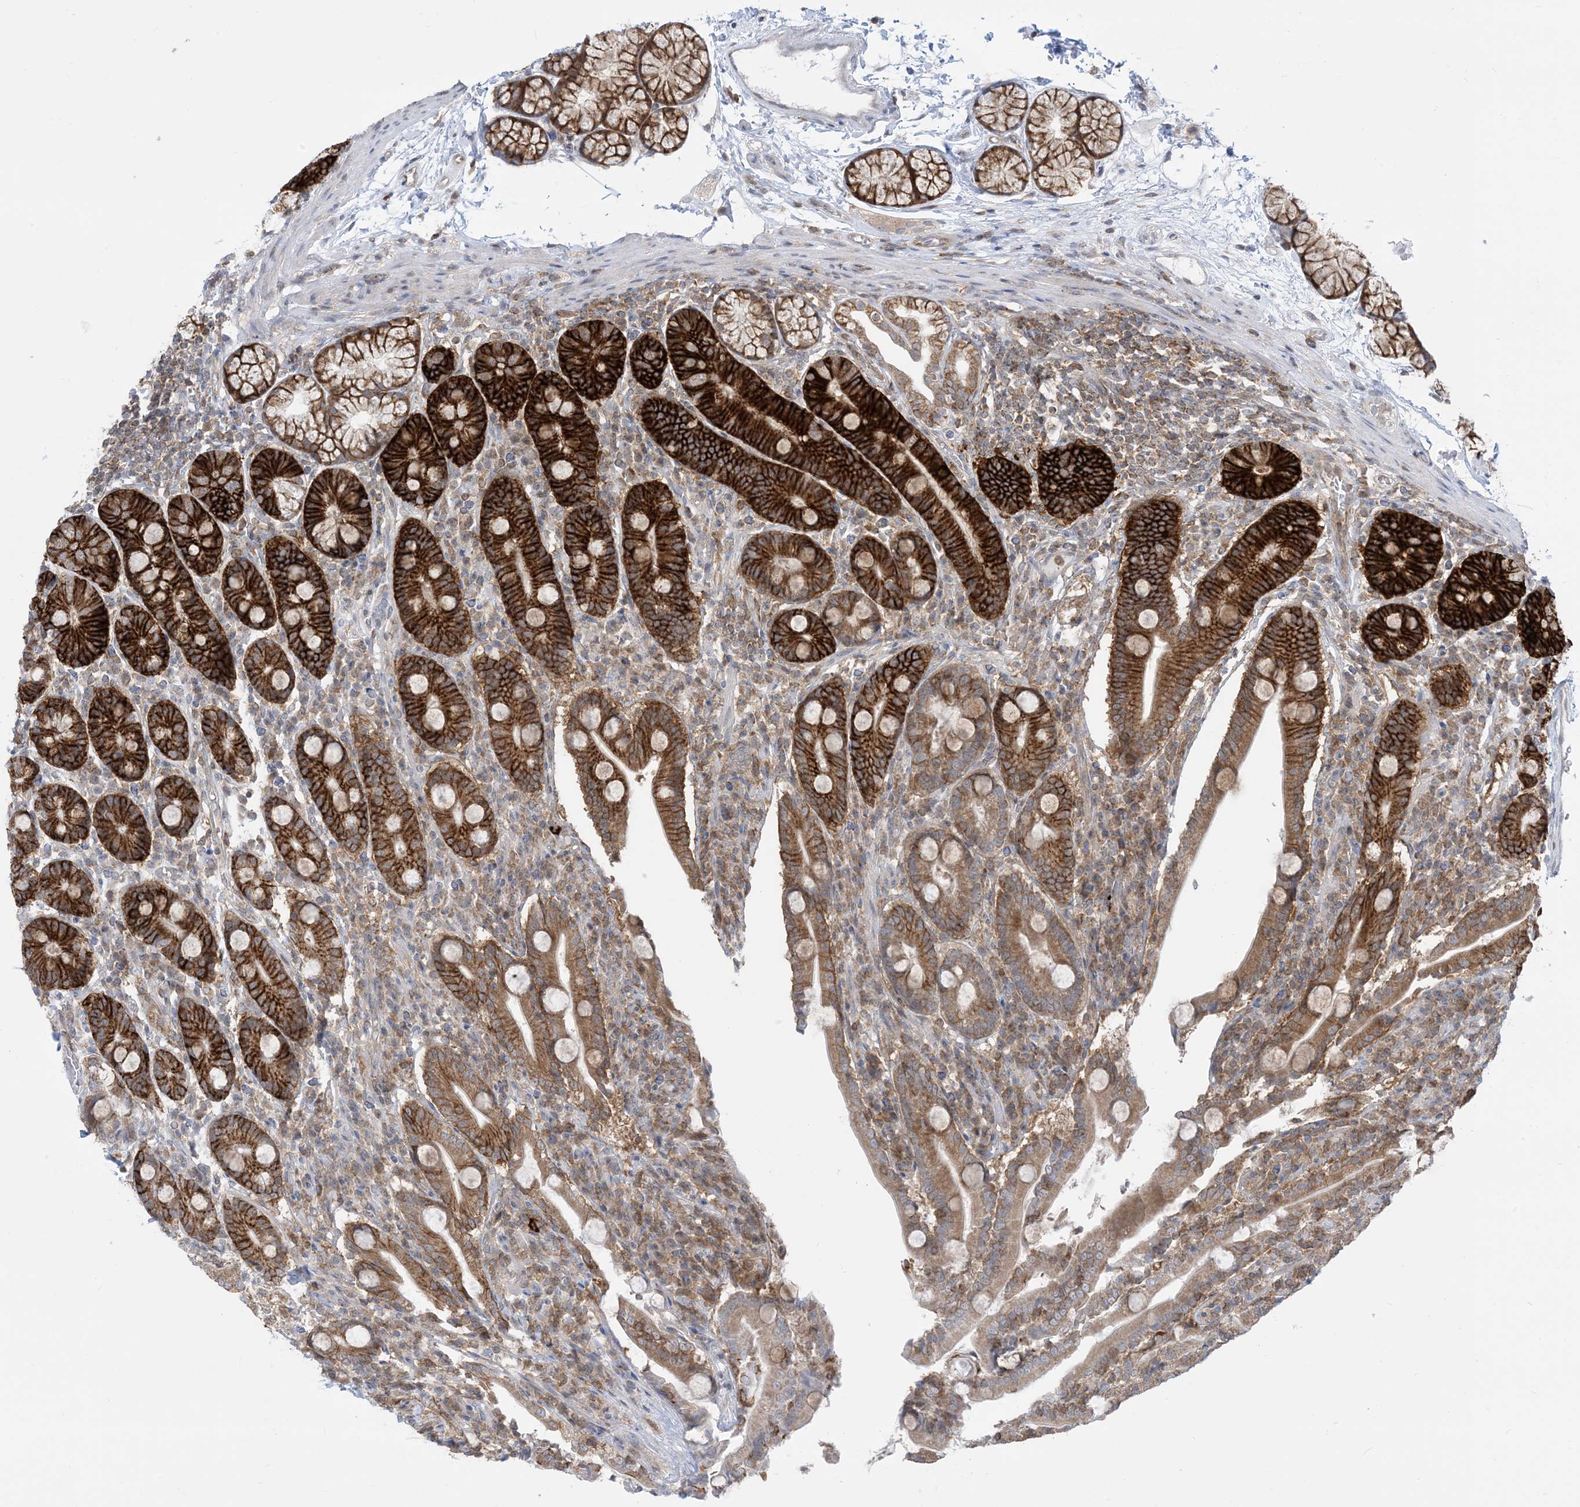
{"staining": {"intensity": "strong", "quantity": ">75%", "location": "cytoplasmic/membranous"}, "tissue": "duodenum", "cell_type": "Glandular cells", "image_type": "normal", "snomed": [{"axis": "morphology", "description": "Normal tissue, NOS"}, {"axis": "topography", "description": "Duodenum"}], "caption": "A high-resolution micrograph shows immunohistochemistry staining of normal duodenum, which reveals strong cytoplasmic/membranous expression in about >75% of glandular cells.", "gene": "CASP4", "patient": {"sex": "male", "age": 35}}